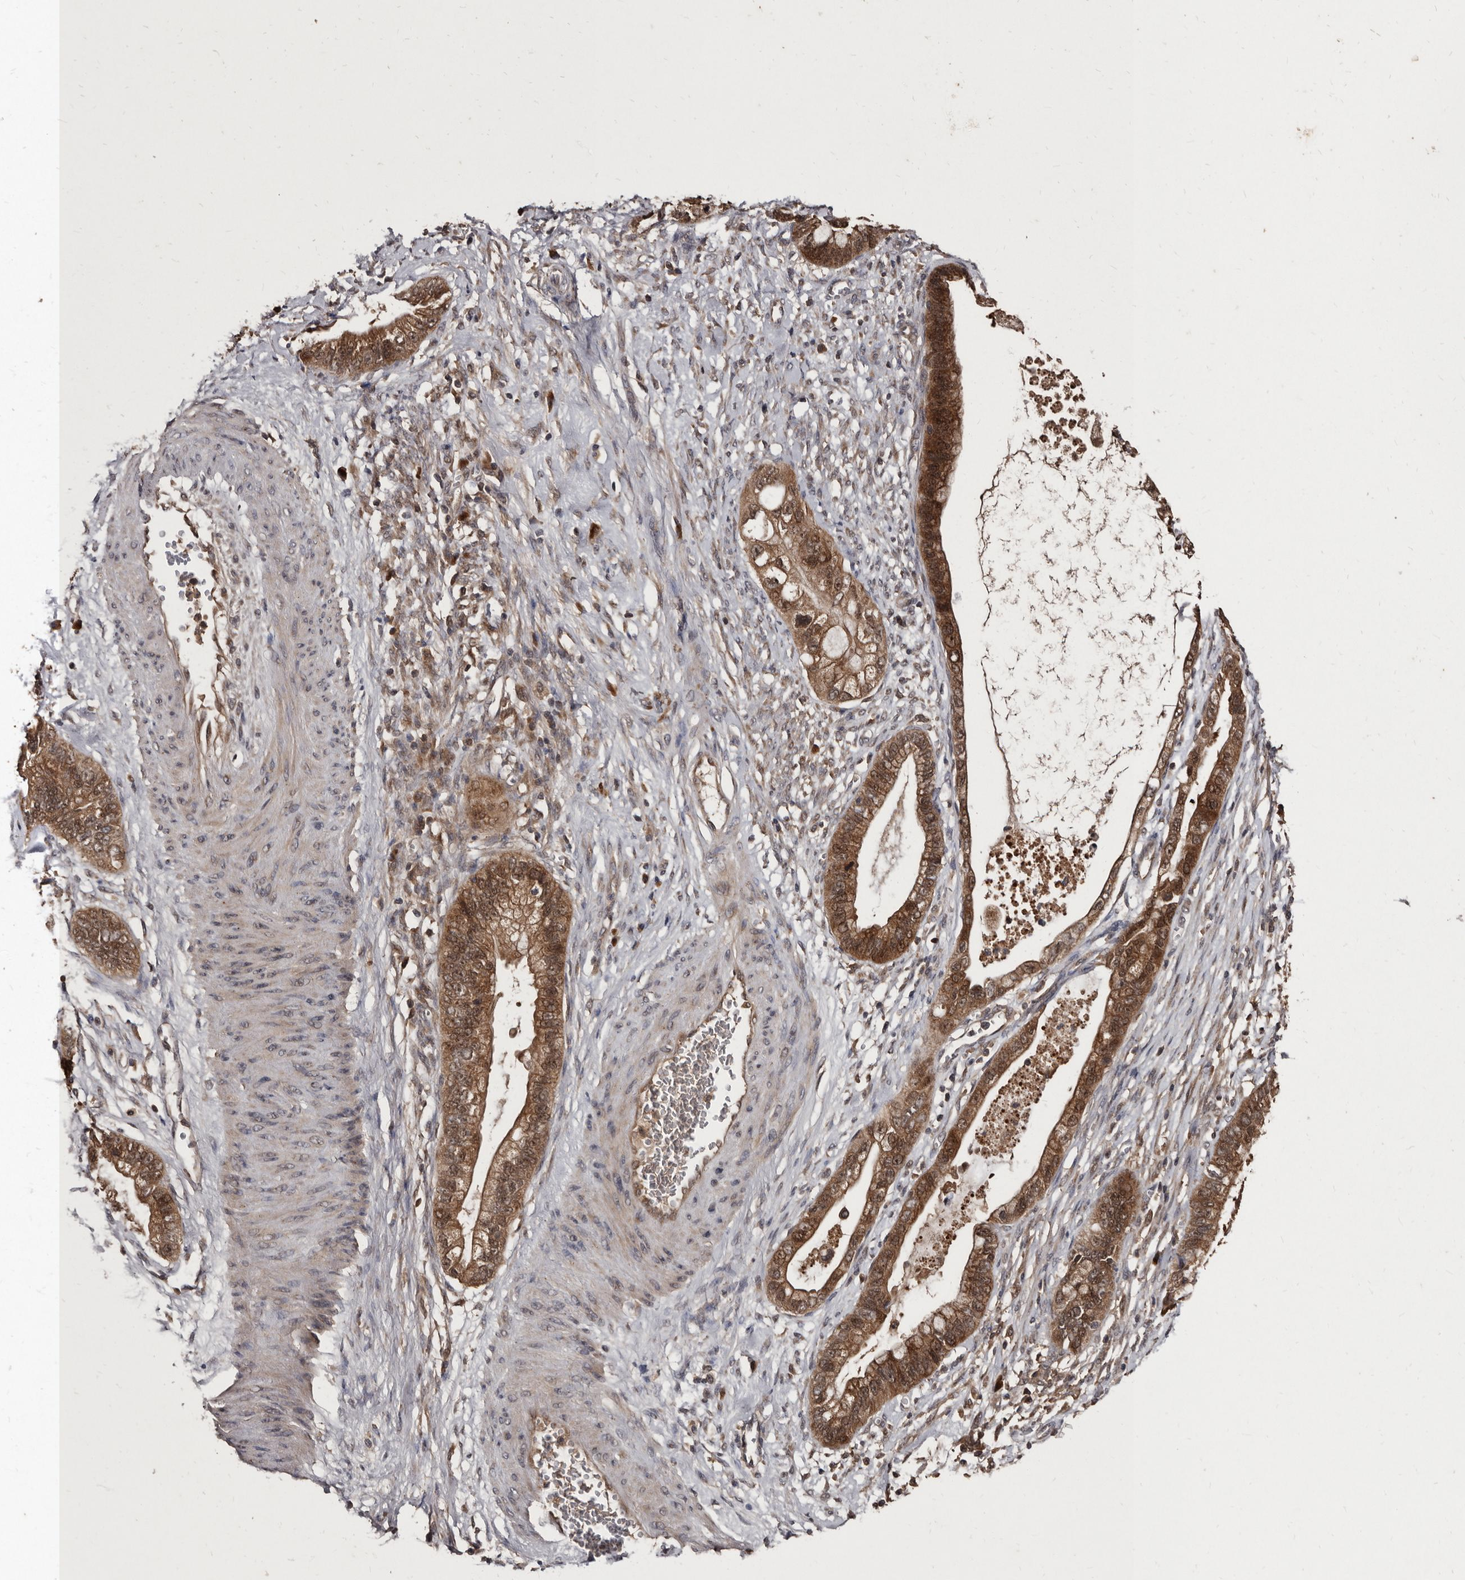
{"staining": {"intensity": "strong", "quantity": ">75%", "location": "cytoplasmic/membranous,nuclear"}, "tissue": "cervical cancer", "cell_type": "Tumor cells", "image_type": "cancer", "snomed": [{"axis": "morphology", "description": "Adenocarcinoma, NOS"}, {"axis": "topography", "description": "Cervix"}], "caption": "A brown stain labels strong cytoplasmic/membranous and nuclear staining of a protein in human adenocarcinoma (cervical) tumor cells. The protein is shown in brown color, while the nuclei are stained blue.", "gene": "PMVK", "patient": {"sex": "female", "age": 44}}